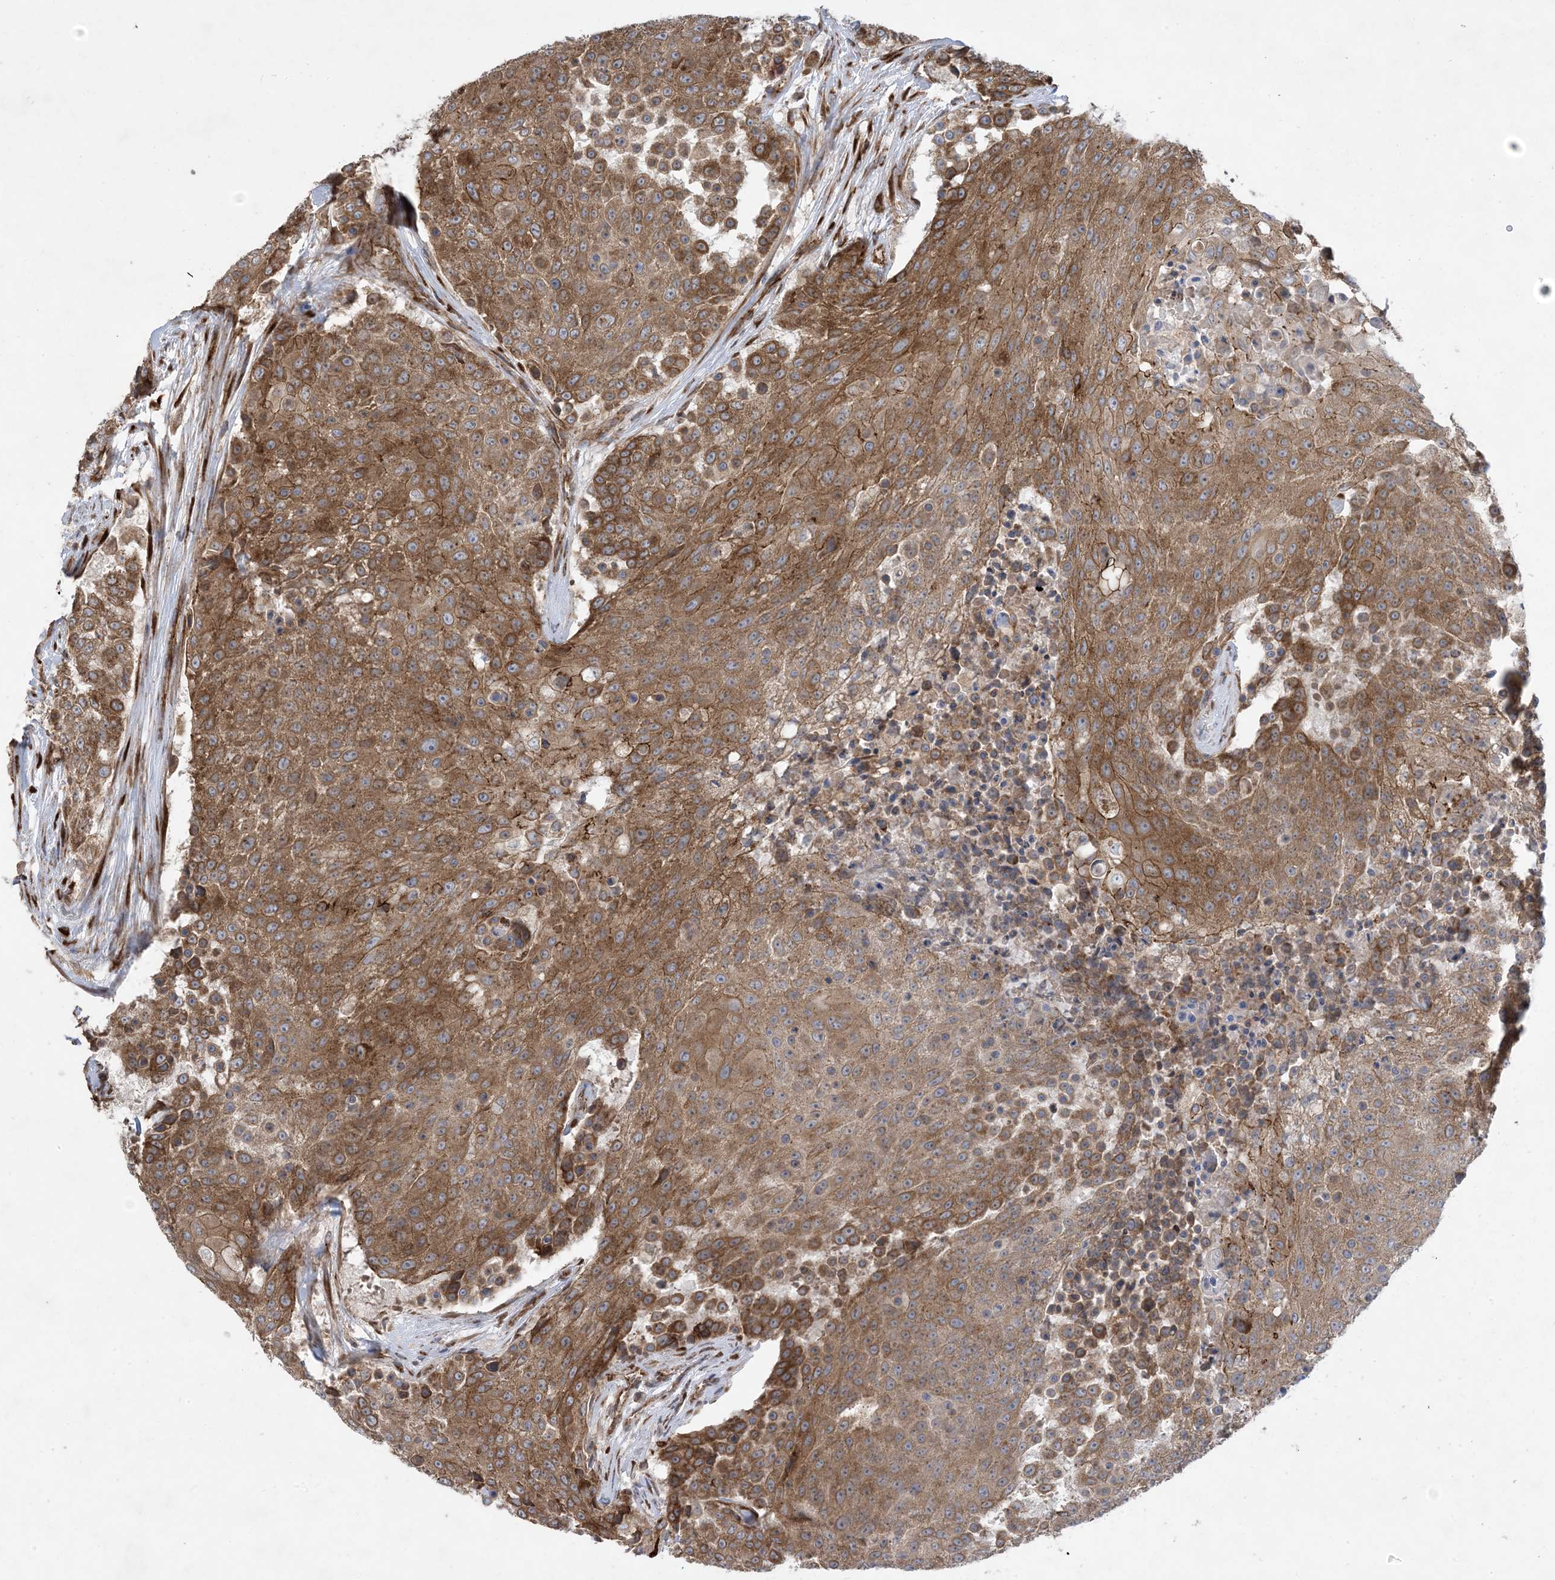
{"staining": {"intensity": "moderate", "quantity": ">75%", "location": "cytoplasmic/membranous"}, "tissue": "urothelial cancer", "cell_type": "Tumor cells", "image_type": "cancer", "snomed": [{"axis": "morphology", "description": "Urothelial carcinoma, High grade"}, {"axis": "topography", "description": "Urinary bladder"}], "caption": "Immunohistochemistry (IHC) of human high-grade urothelial carcinoma exhibits medium levels of moderate cytoplasmic/membranous staining in approximately >75% of tumor cells.", "gene": "OTOP1", "patient": {"sex": "female", "age": 63}}